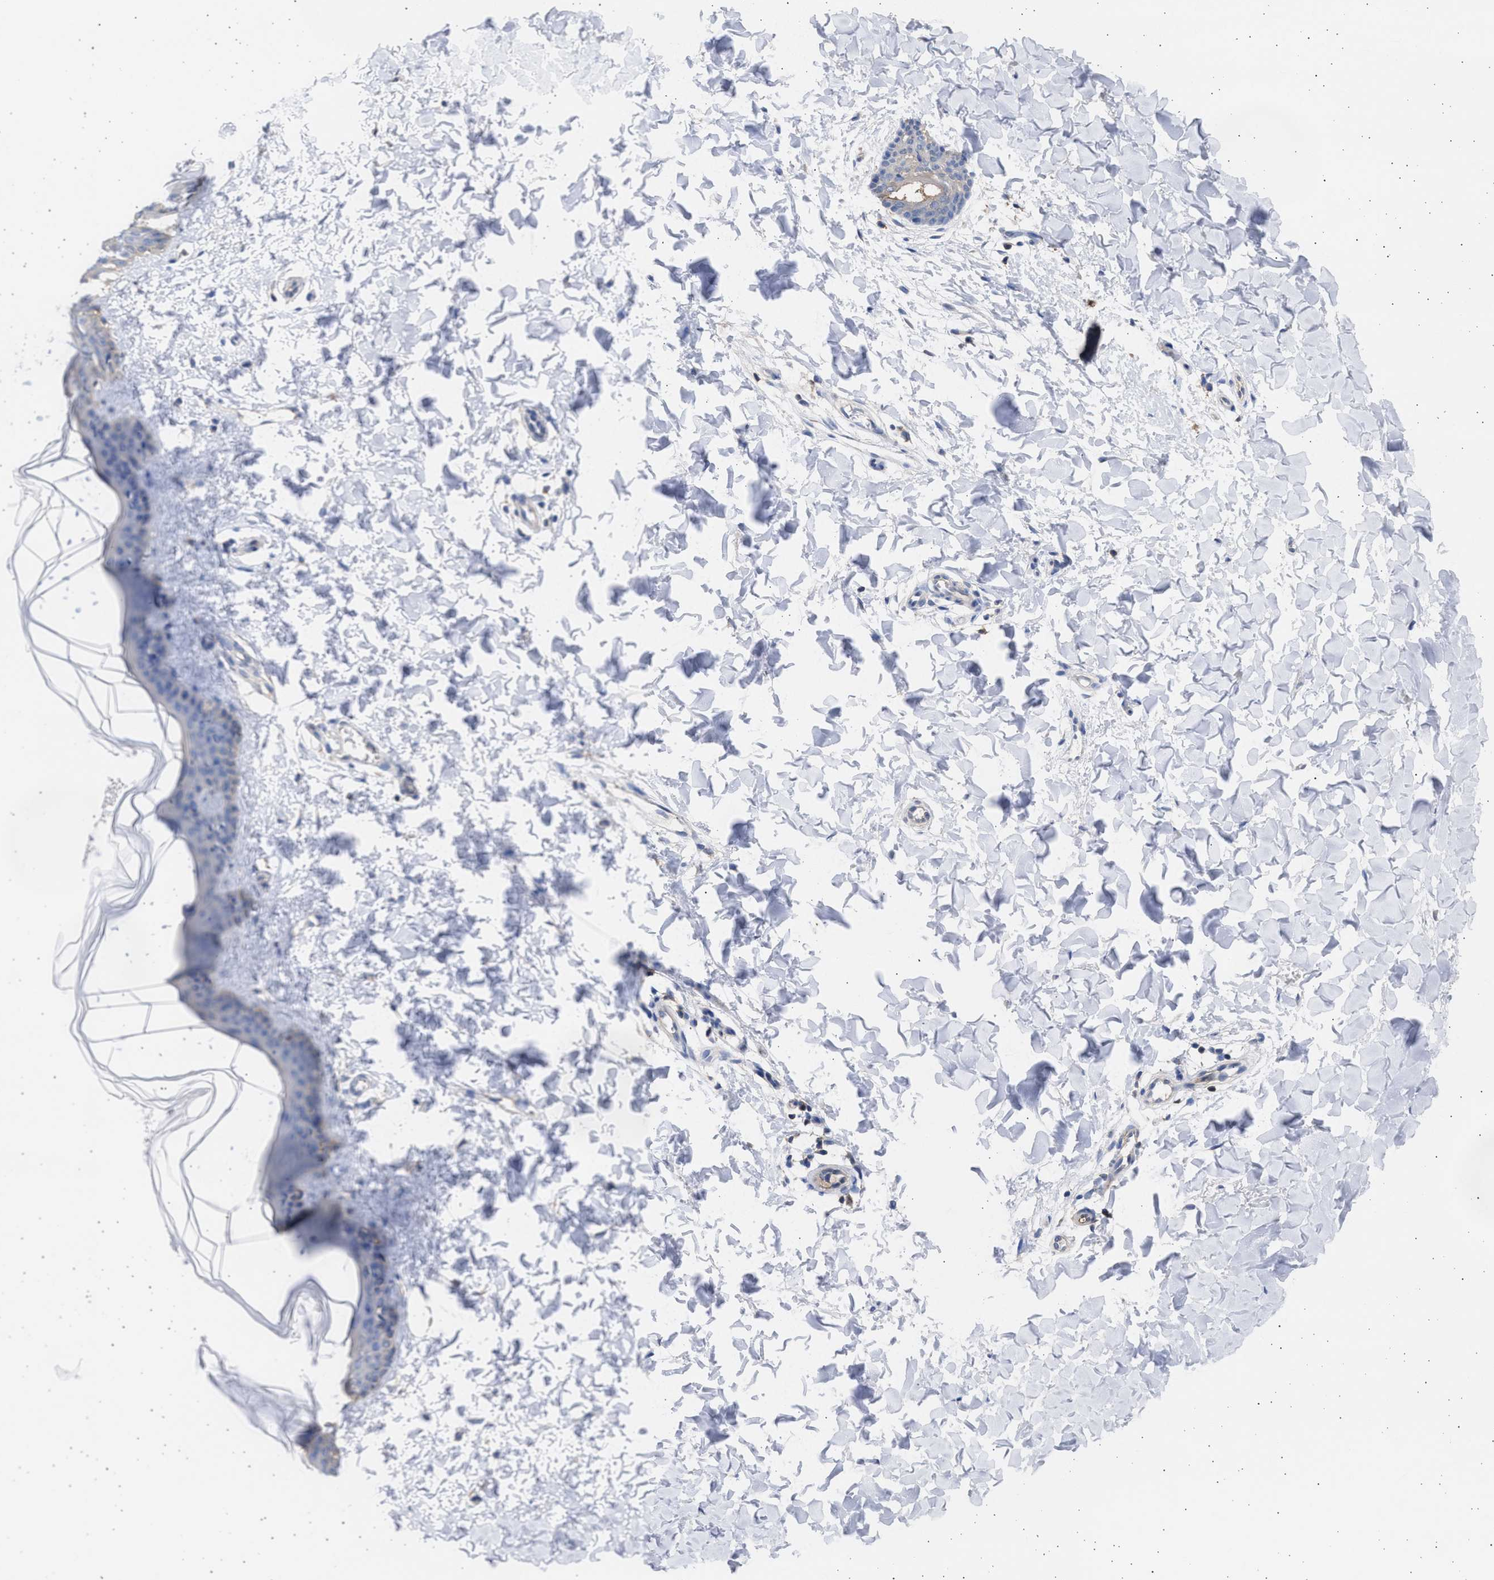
{"staining": {"intensity": "negative", "quantity": "none", "location": "none"}, "tissue": "skin", "cell_type": "Fibroblasts", "image_type": "normal", "snomed": [{"axis": "morphology", "description": "Normal tissue, NOS"}, {"axis": "topography", "description": "Skin"}], "caption": "An immunohistochemistry photomicrograph of benign skin is shown. There is no staining in fibroblasts of skin.", "gene": "ALDOC", "patient": {"sex": "female", "age": 17}}